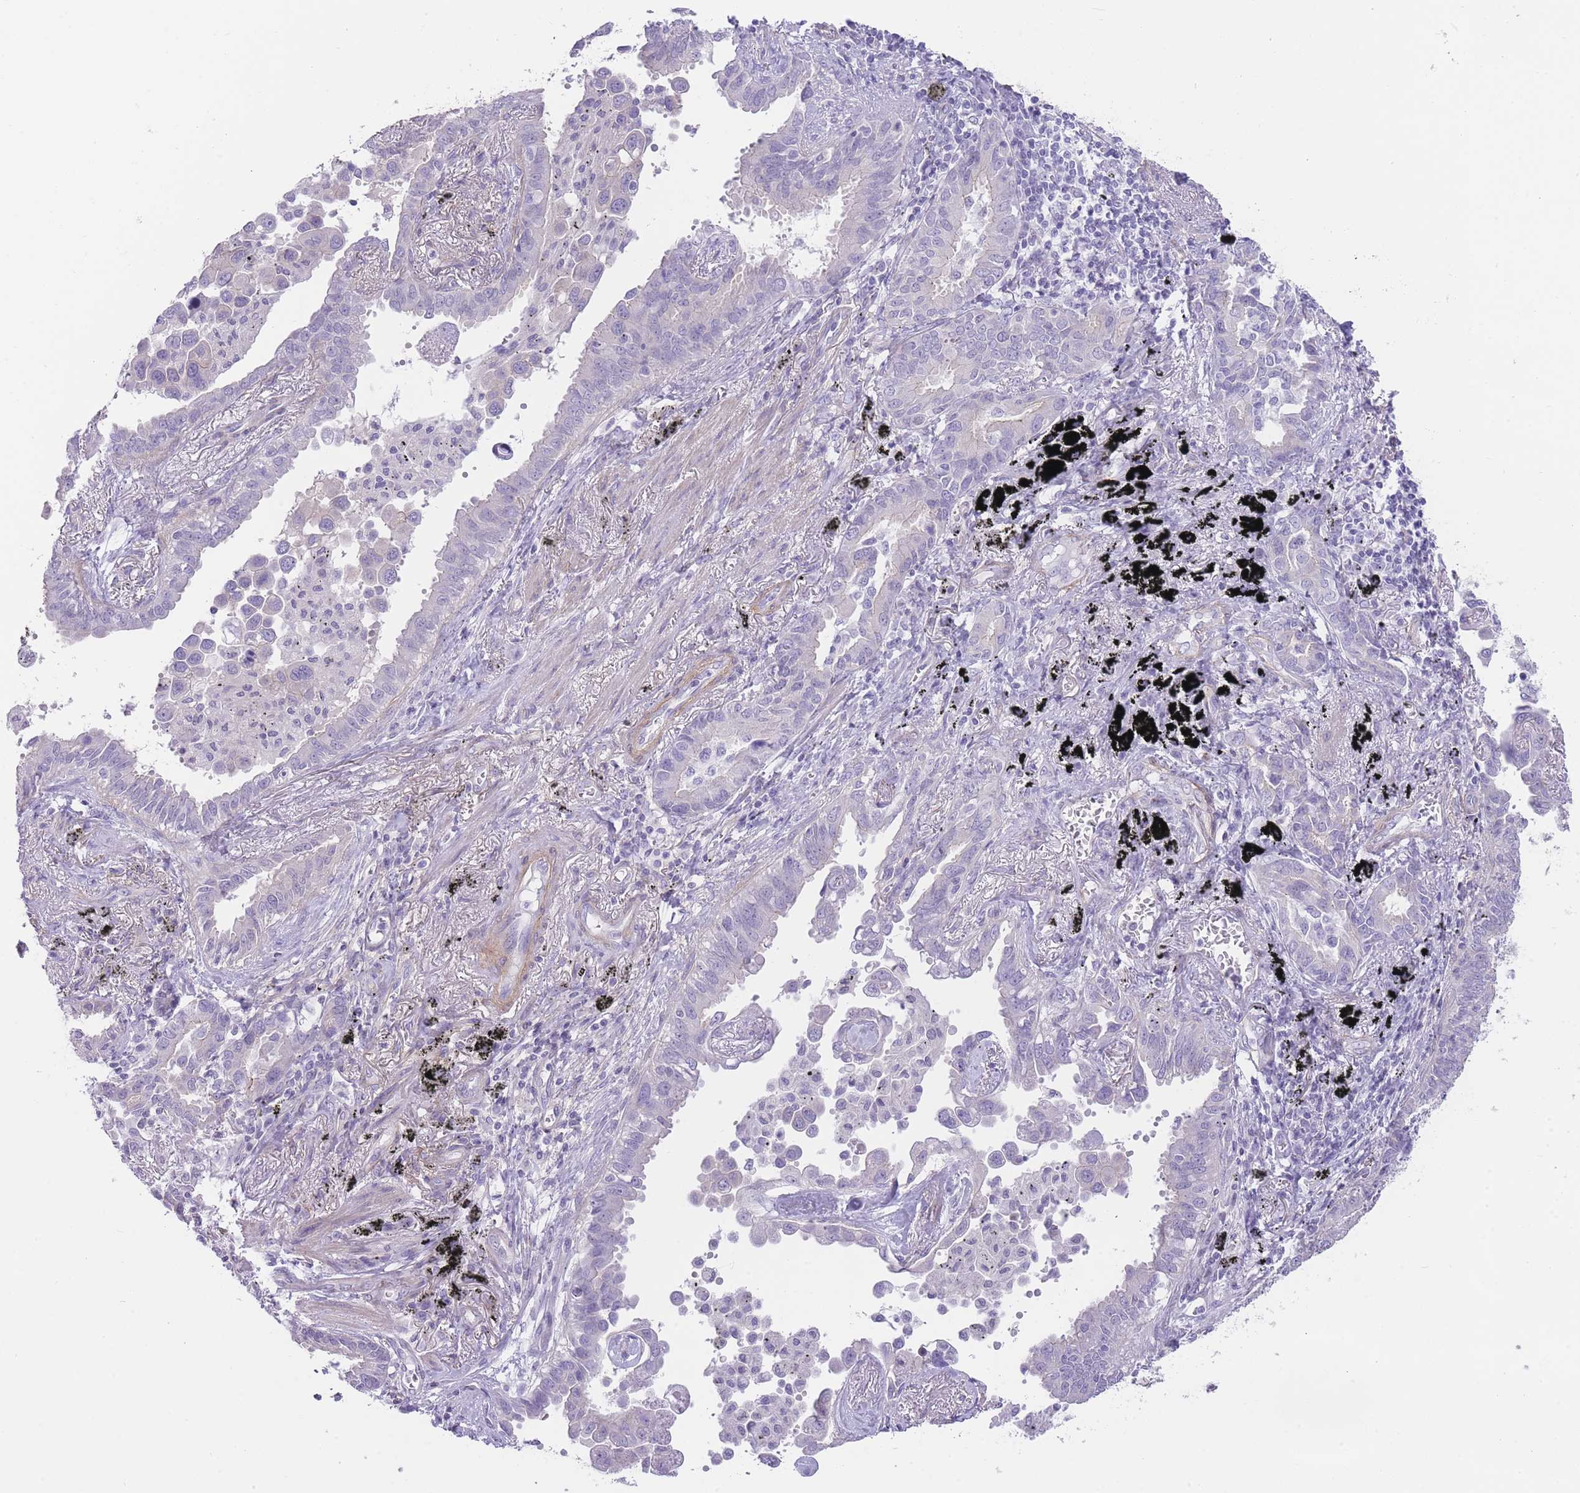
{"staining": {"intensity": "negative", "quantity": "none", "location": "none"}, "tissue": "lung cancer", "cell_type": "Tumor cells", "image_type": "cancer", "snomed": [{"axis": "morphology", "description": "Adenocarcinoma, NOS"}, {"axis": "topography", "description": "Lung"}], "caption": "A high-resolution photomicrograph shows immunohistochemistry staining of lung cancer (adenocarcinoma), which displays no significant staining in tumor cells. (Immunohistochemistry, brightfield microscopy, high magnification).", "gene": "OR11H12", "patient": {"sex": "male", "age": 67}}